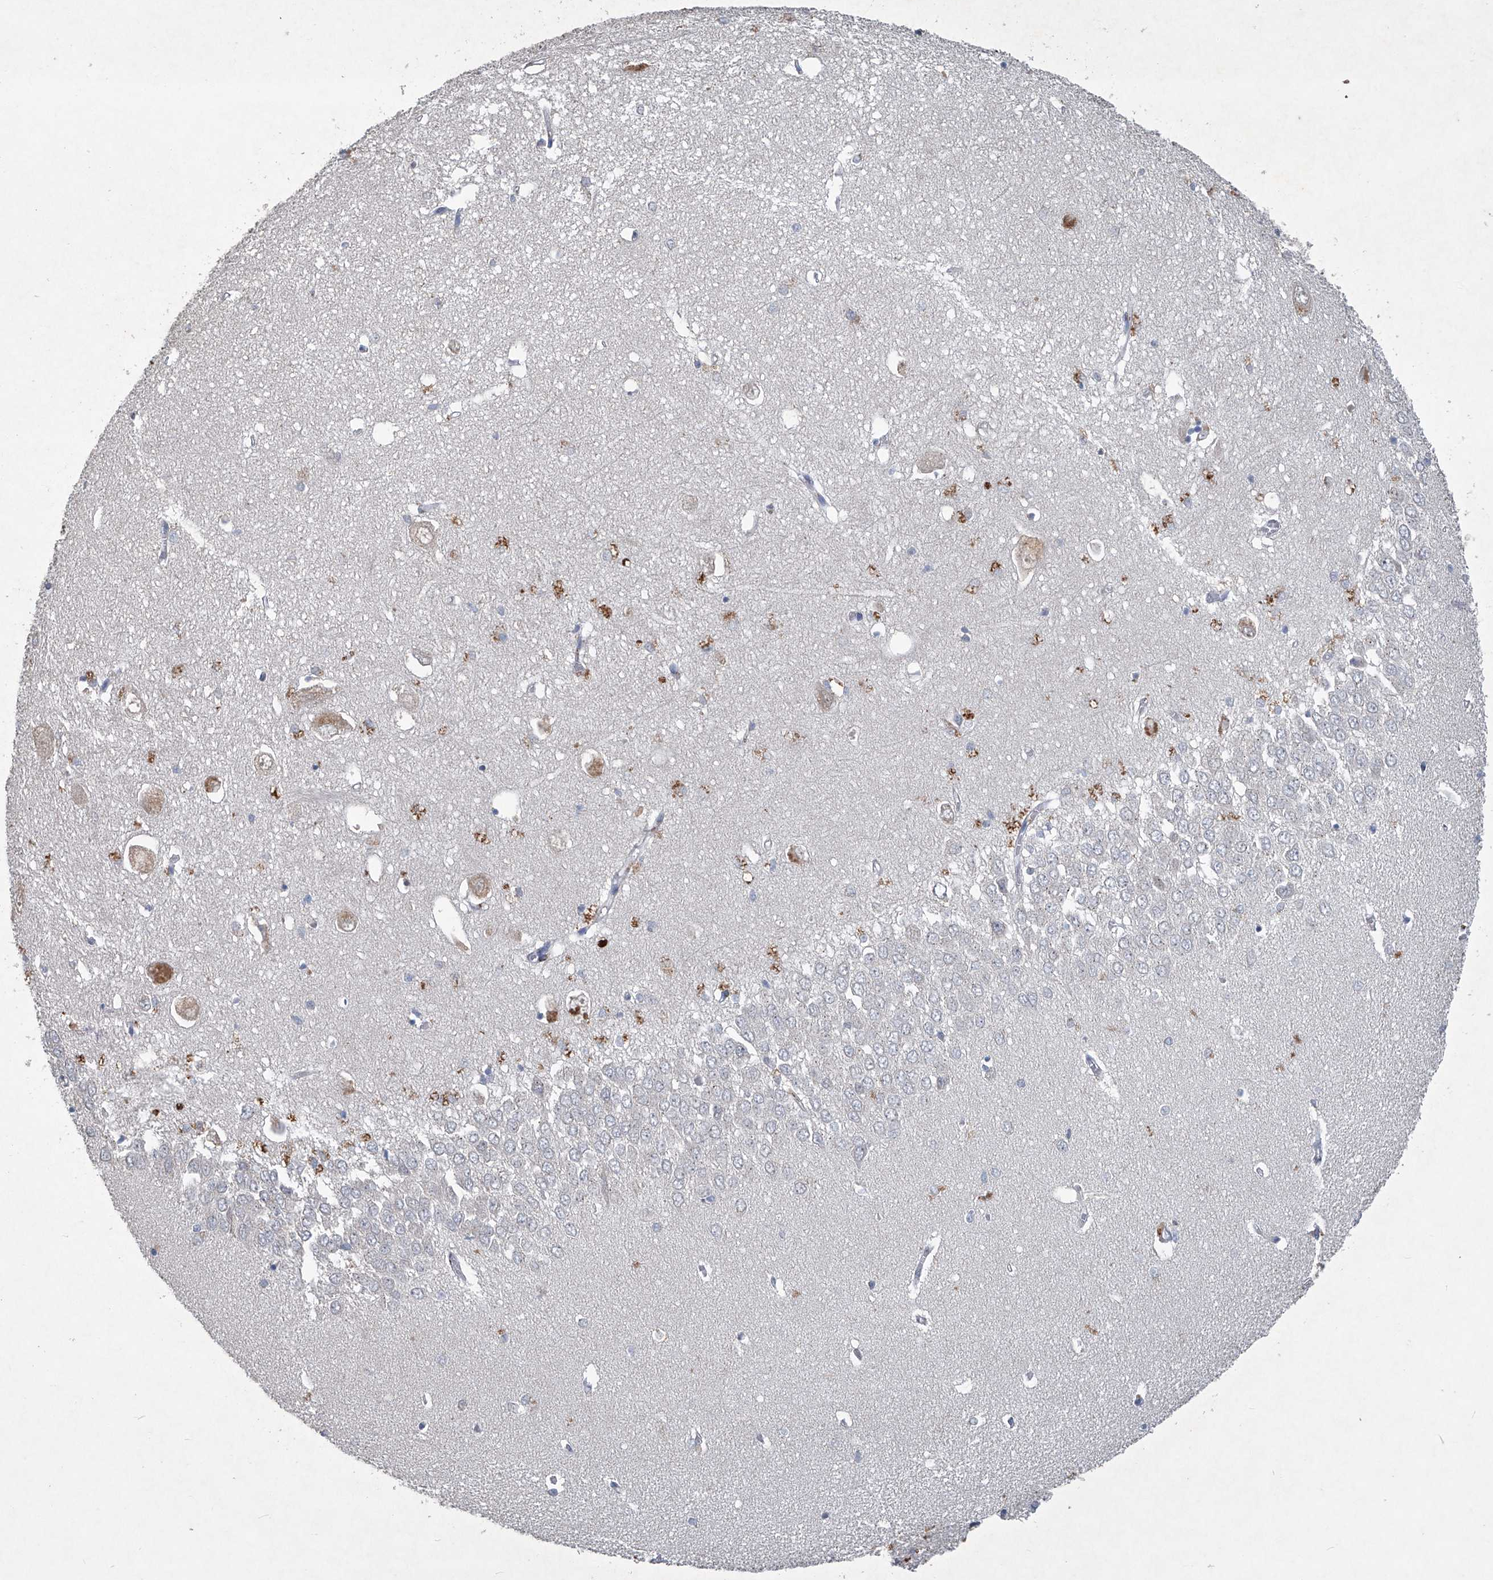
{"staining": {"intensity": "weak", "quantity": "<25%", "location": "cytoplasmic/membranous"}, "tissue": "hippocampus", "cell_type": "Glial cells", "image_type": "normal", "snomed": [{"axis": "morphology", "description": "Normal tissue, NOS"}, {"axis": "topography", "description": "Hippocampus"}], "caption": "Hippocampus stained for a protein using immunohistochemistry (IHC) demonstrates no expression glial cells.", "gene": "PCSK5", "patient": {"sex": "female", "age": 64}}